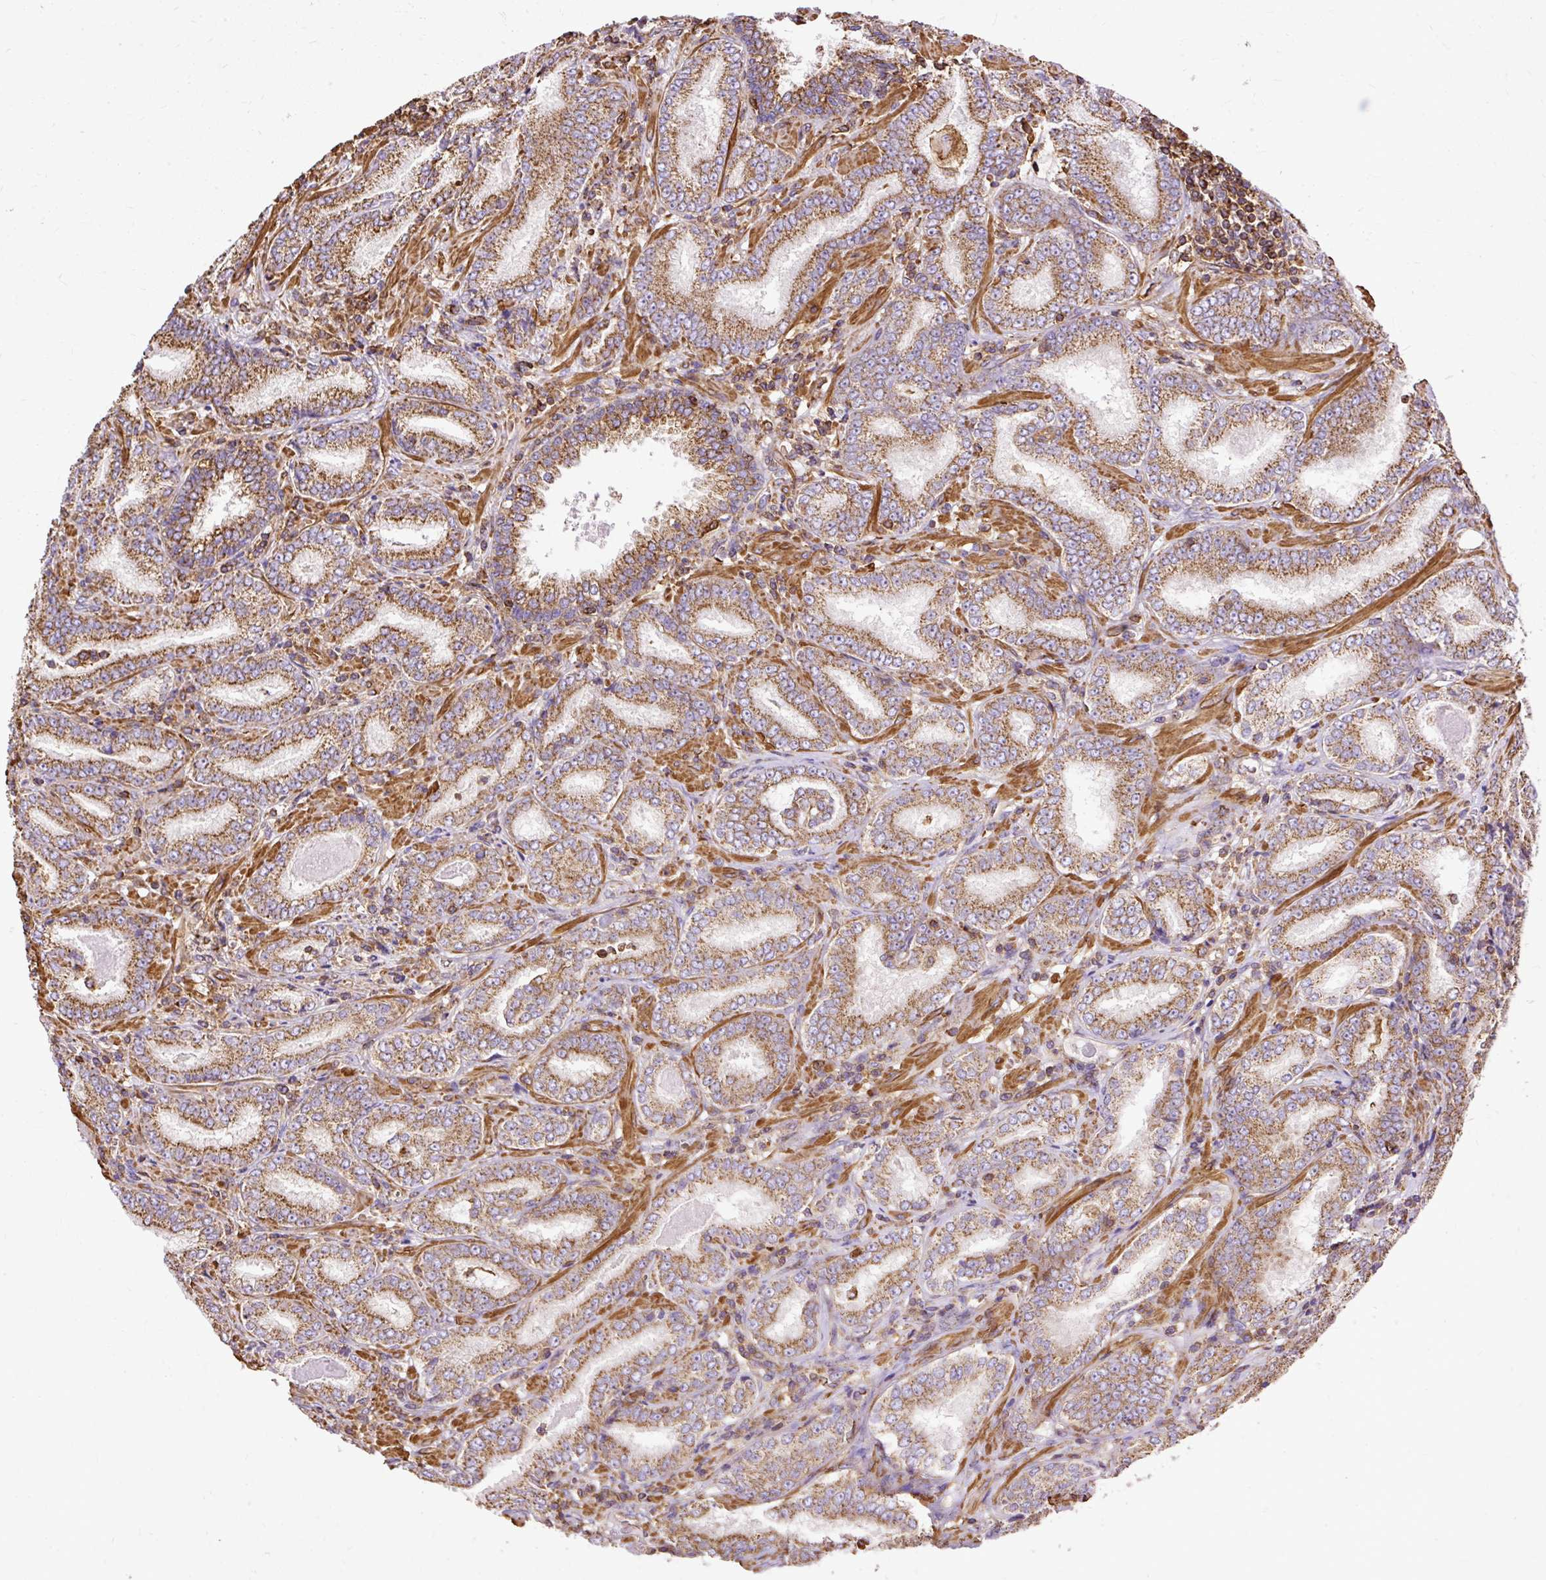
{"staining": {"intensity": "moderate", "quantity": ">75%", "location": "cytoplasmic/membranous"}, "tissue": "prostate cancer", "cell_type": "Tumor cells", "image_type": "cancer", "snomed": [{"axis": "morphology", "description": "Adenocarcinoma, High grade"}, {"axis": "topography", "description": "Prostate"}], "caption": "Tumor cells reveal medium levels of moderate cytoplasmic/membranous positivity in about >75% of cells in human prostate cancer. (brown staining indicates protein expression, while blue staining denotes nuclei).", "gene": "KLHL11", "patient": {"sex": "male", "age": 72}}